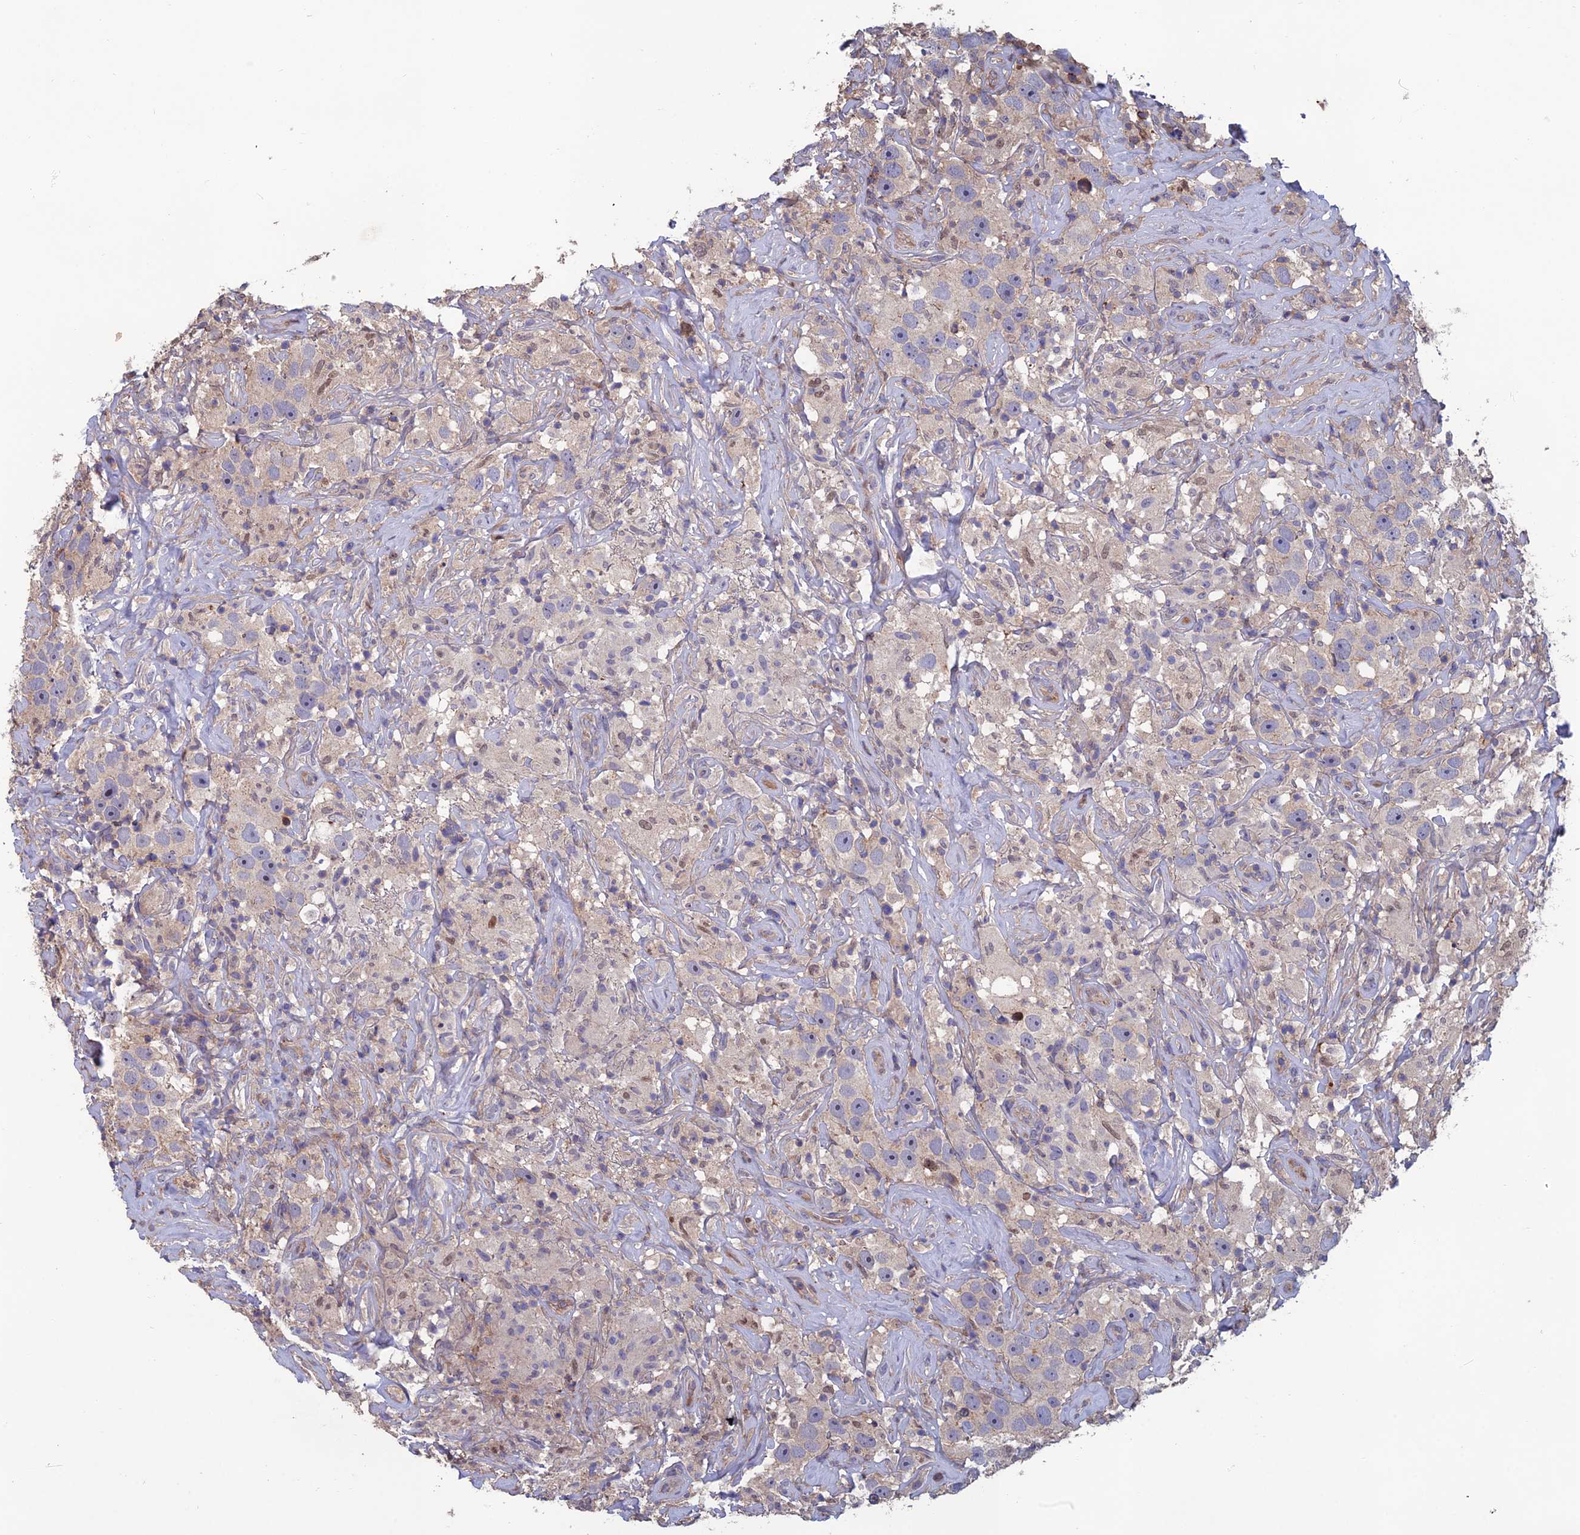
{"staining": {"intensity": "weak", "quantity": "<25%", "location": "cytoplasmic/membranous"}, "tissue": "testis cancer", "cell_type": "Tumor cells", "image_type": "cancer", "snomed": [{"axis": "morphology", "description": "Seminoma, NOS"}, {"axis": "topography", "description": "Testis"}], "caption": "IHC micrograph of human testis cancer (seminoma) stained for a protein (brown), which displays no staining in tumor cells.", "gene": "C15orf62", "patient": {"sex": "male", "age": 49}}